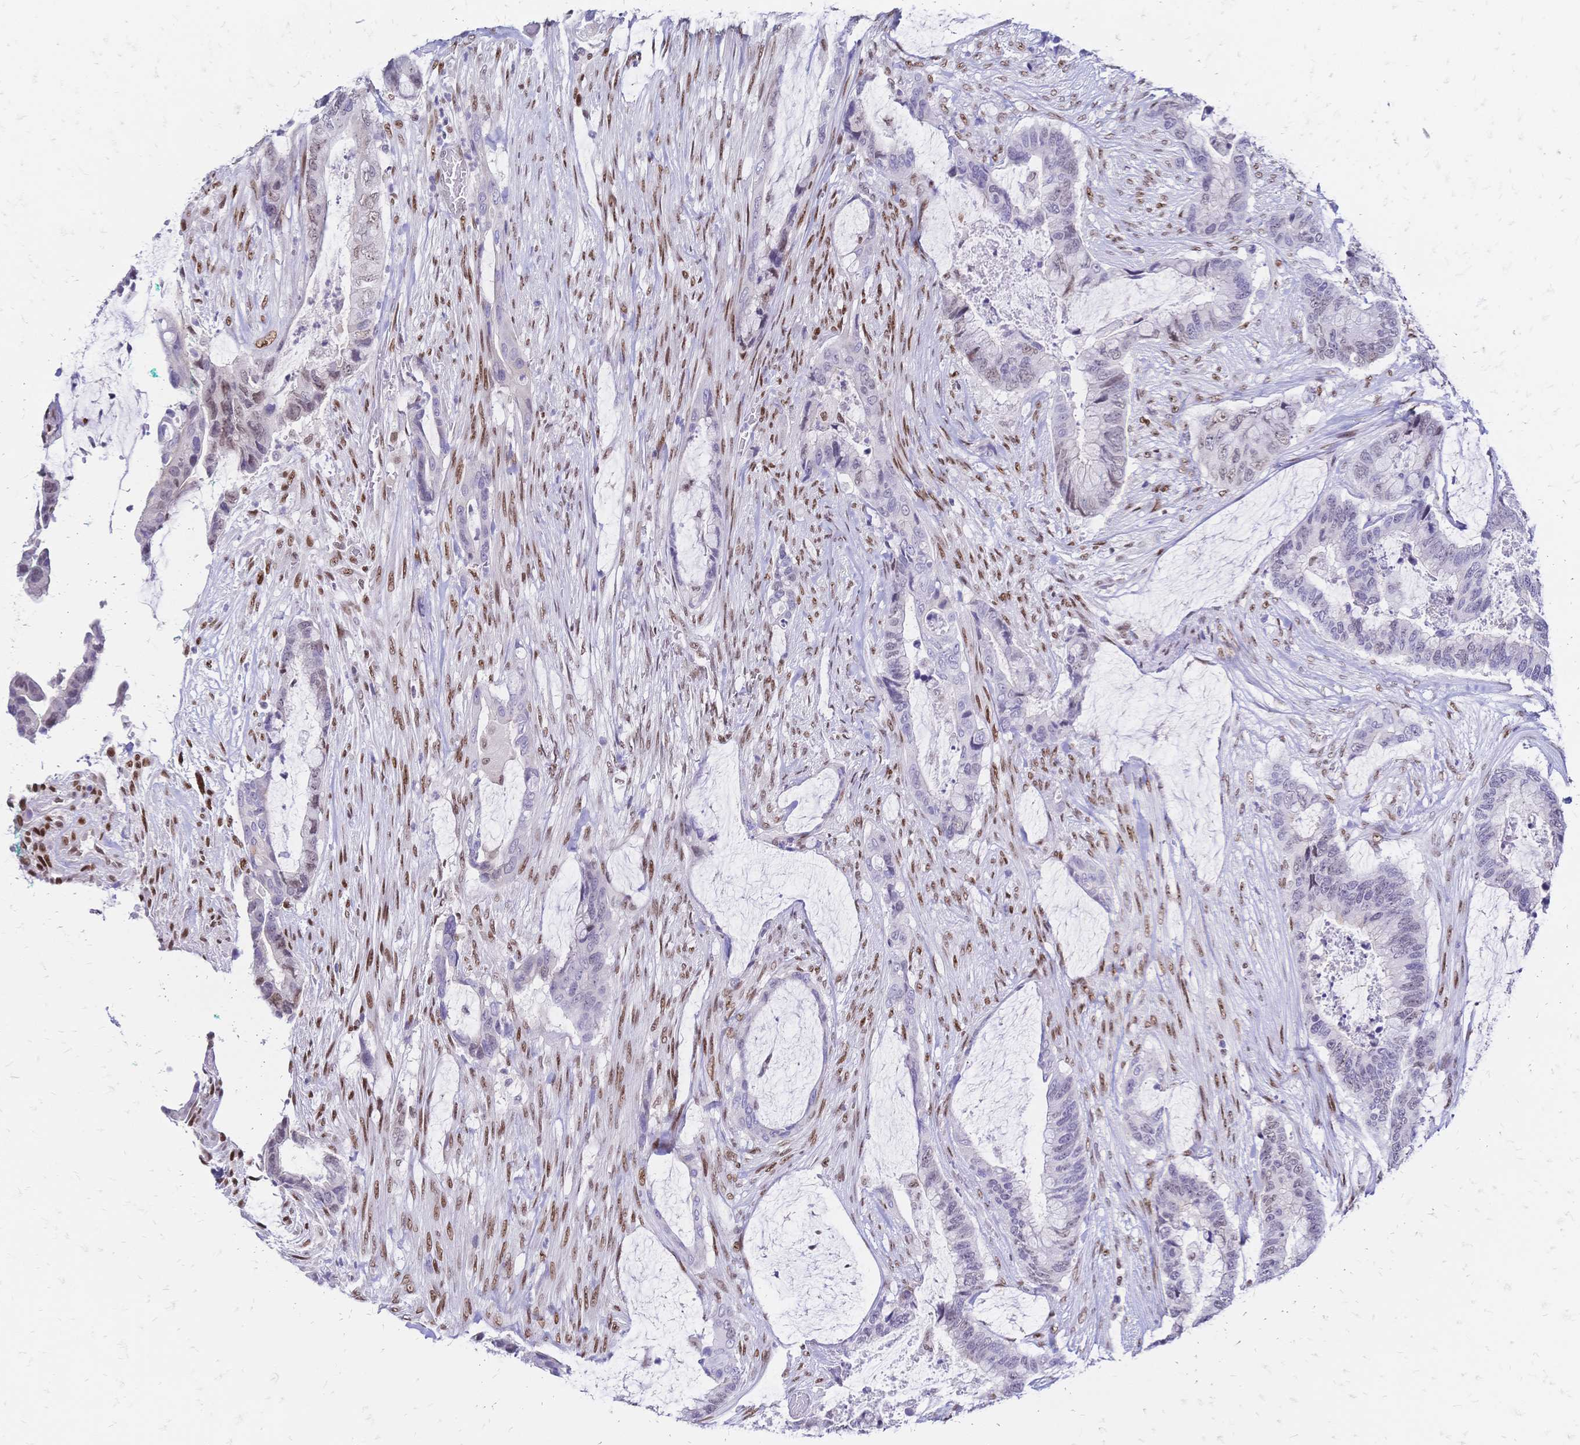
{"staining": {"intensity": "negative", "quantity": "none", "location": "none"}, "tissue": "colorectal cancer", "cell_type": "Tumor cells", "image_type": "cancer", "snomed": [{"axis": "morphology", "description": "Adenocarcinoma, NOS"}, {"axis": "topography", "description": "Rectum"}], "caption": "An image of human colorectal cancer (adenocarcinoma) is negative for staining in tumor cells. Brightfield microscopy of immunohistochemistry (IHC) stained with DAB (3,3'-diaminobenzidine) (brown) and hematoxylin (blue), captured at high magnification.", "gene": "NFIC", "patient": {"sex": "female", "age": 59}}